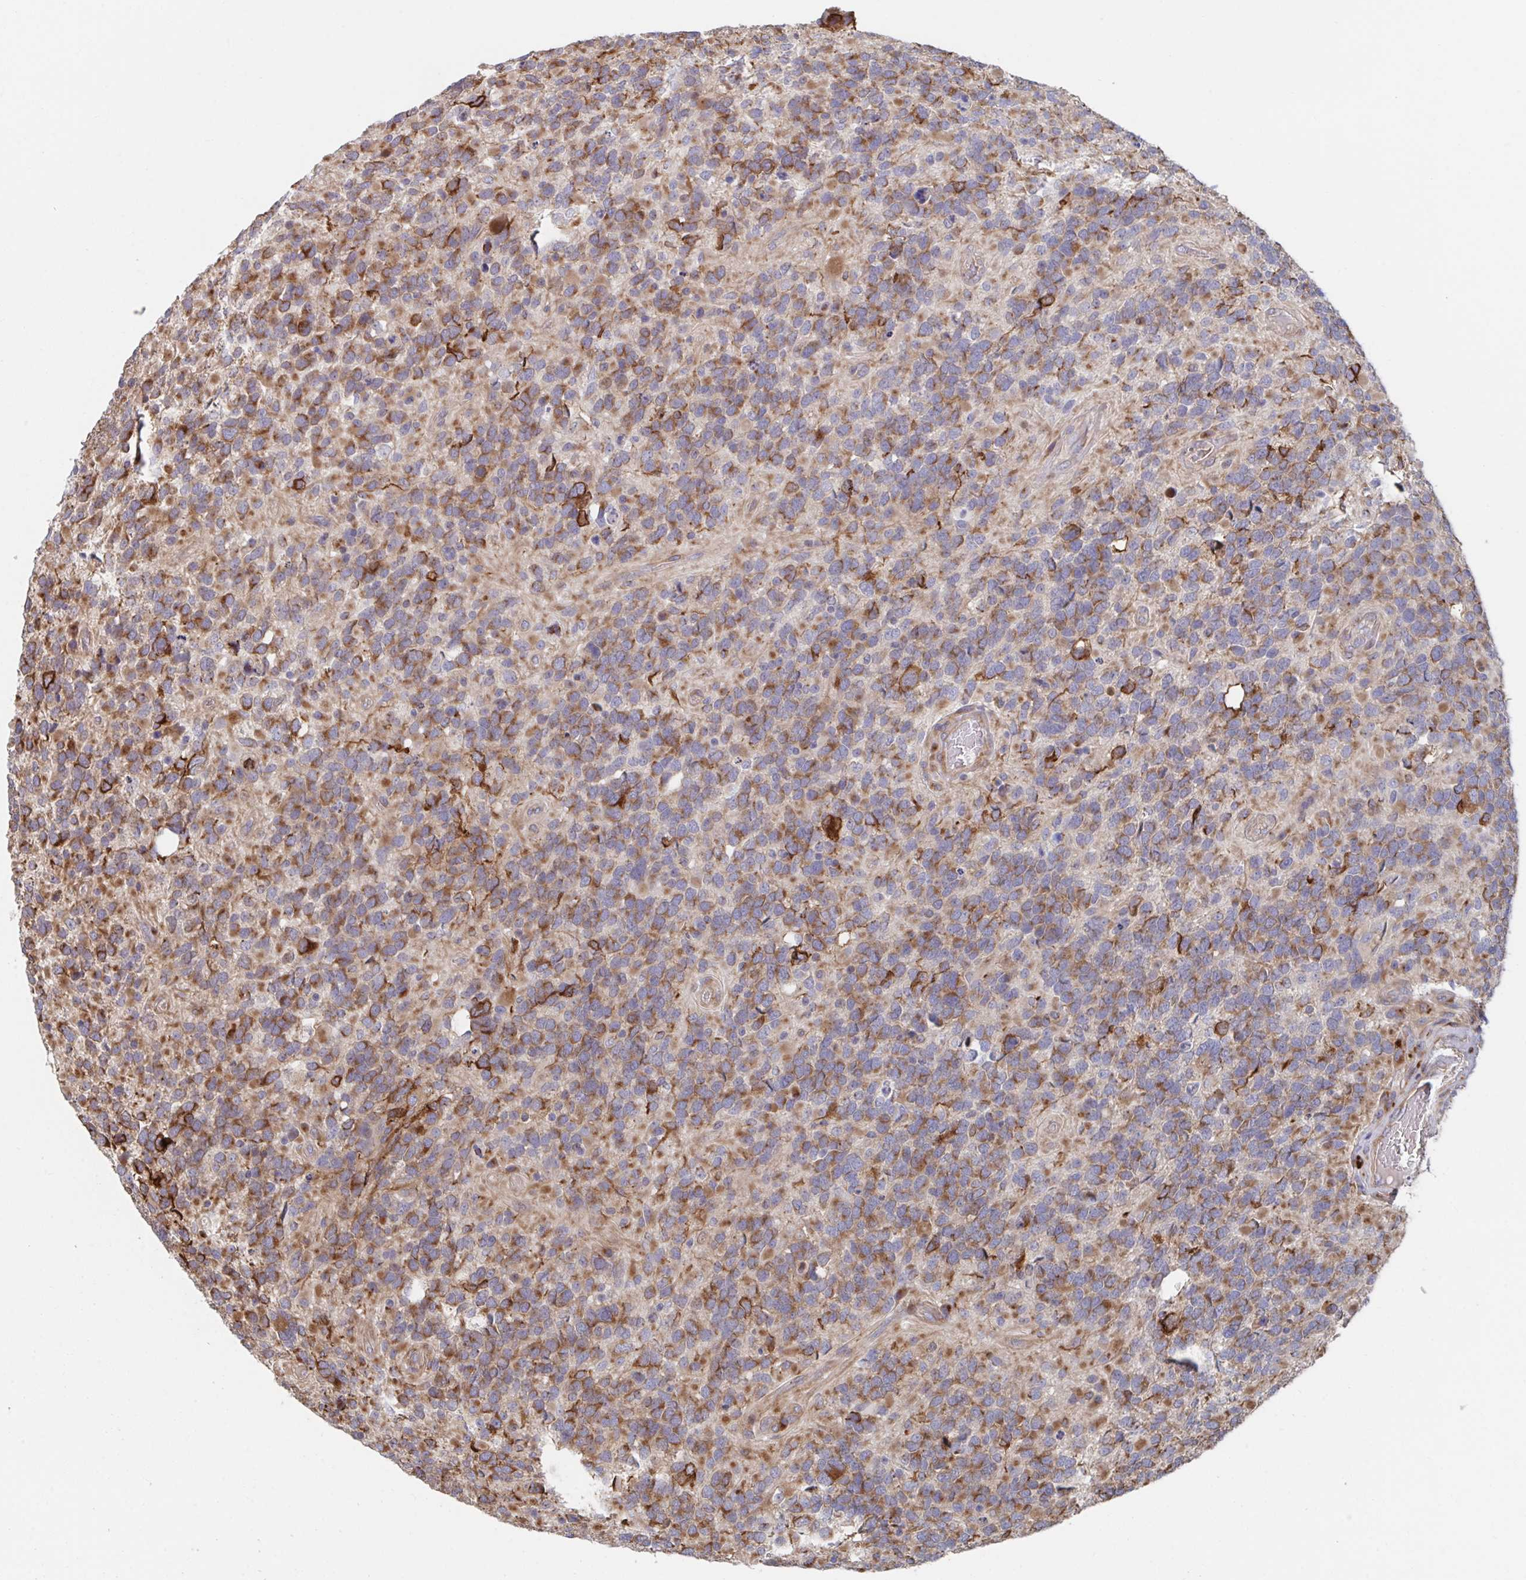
{"staining": {"intensity": "strong", "quantity": ">75%", "location": "cytoplasmic/membranous"}, "tissue": "glioma", "cell_type": "Tumor cells", "image_type": "cancer", "snomed": [{"axis": "morphology", "description": "Glioma, malignant, High grade"}, {"axis": "topography", "description": "Brain"}], "caption": "A brown stain labels strong cytoplasmic/membranous expression of a protein in human malignant glioma (high-grade) tumor cells. (DAB IHC, brown staining for protein, blue staining for nuclei).", "gene": "FJX1", "patient": {"sex": "female", "age": 40}}